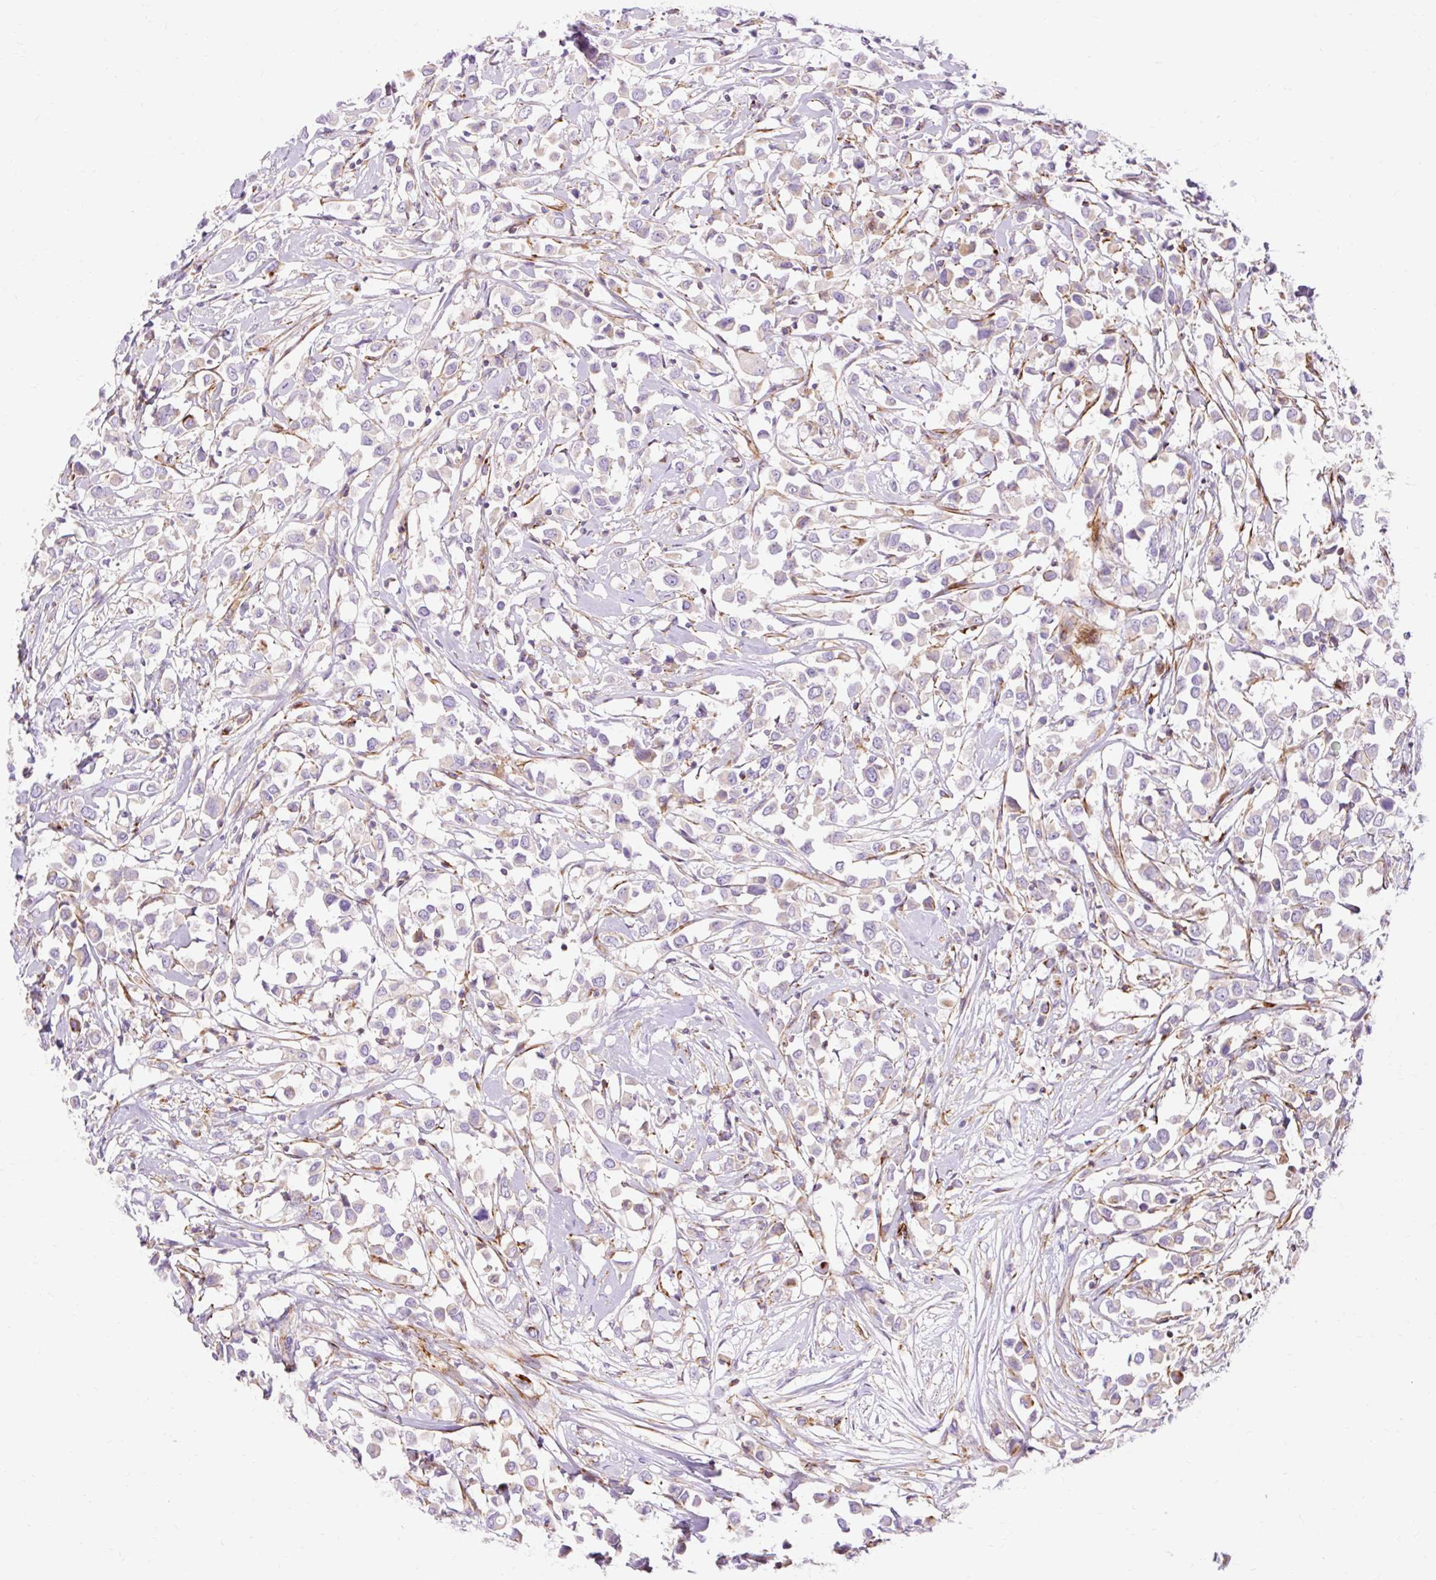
{"staining": {"intensity": "negative", "quantity": "none", "location": "none"}, "tissue": "breast cancer", "cell_type": "Tumor cells", "image_type": "cancer", "snomed": [{"axis": "morphology", "description": "Duct carcinoma"}, {"axis": "topography", "description": "Breast"}], "caption": "An immunohistochemistry micrograph of breast cancer is shown. There is no staining in tumor cells of breast cancer.", "gene": "CORO7-PAM16", "patient": {"sex": "female", "age": 61}}